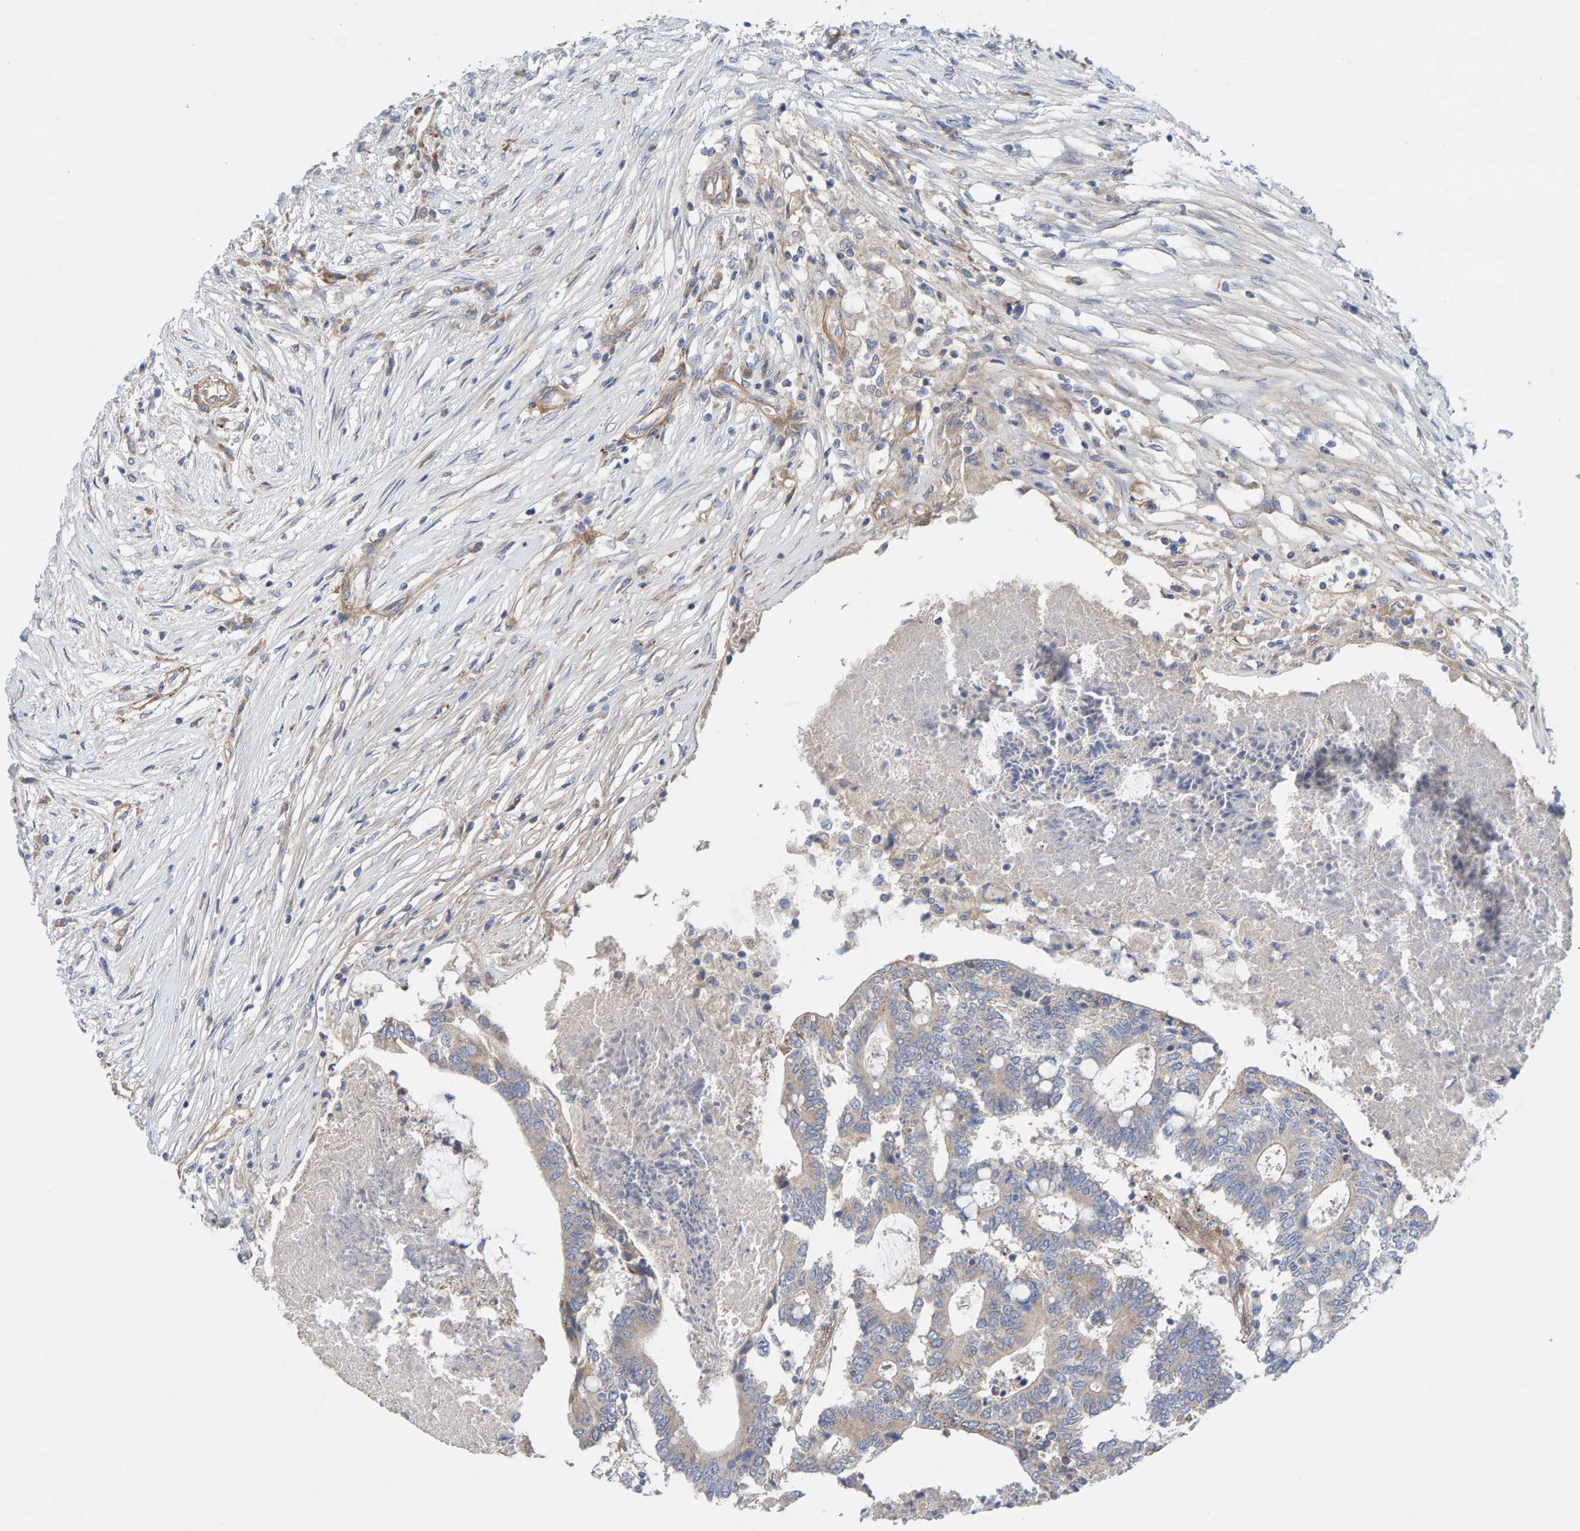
{"staining": {"intensity": "weak", "quantity": "25%-75%", "location": "cytoplasmic/membranous"}, "tissue": "colorectal cancer", "cell_type": "Tumor cells", "image_type": "cancer", "snomed": [{"axis": "morphology", "description": "Adenocarcinoma, NOS"}, {"axis": "topography", "description": "Rectum"}], "caption": "A photomicrograph showing weak cytoplasmic/membranous positivity in about 25%-75% of tumor cells in colorectal cancer (adenocarcinoma), as visualized by brown immunohistochemical staining.", "gene": "CDK5RAP3", "patient": {"sex": "male", "age": 63}}